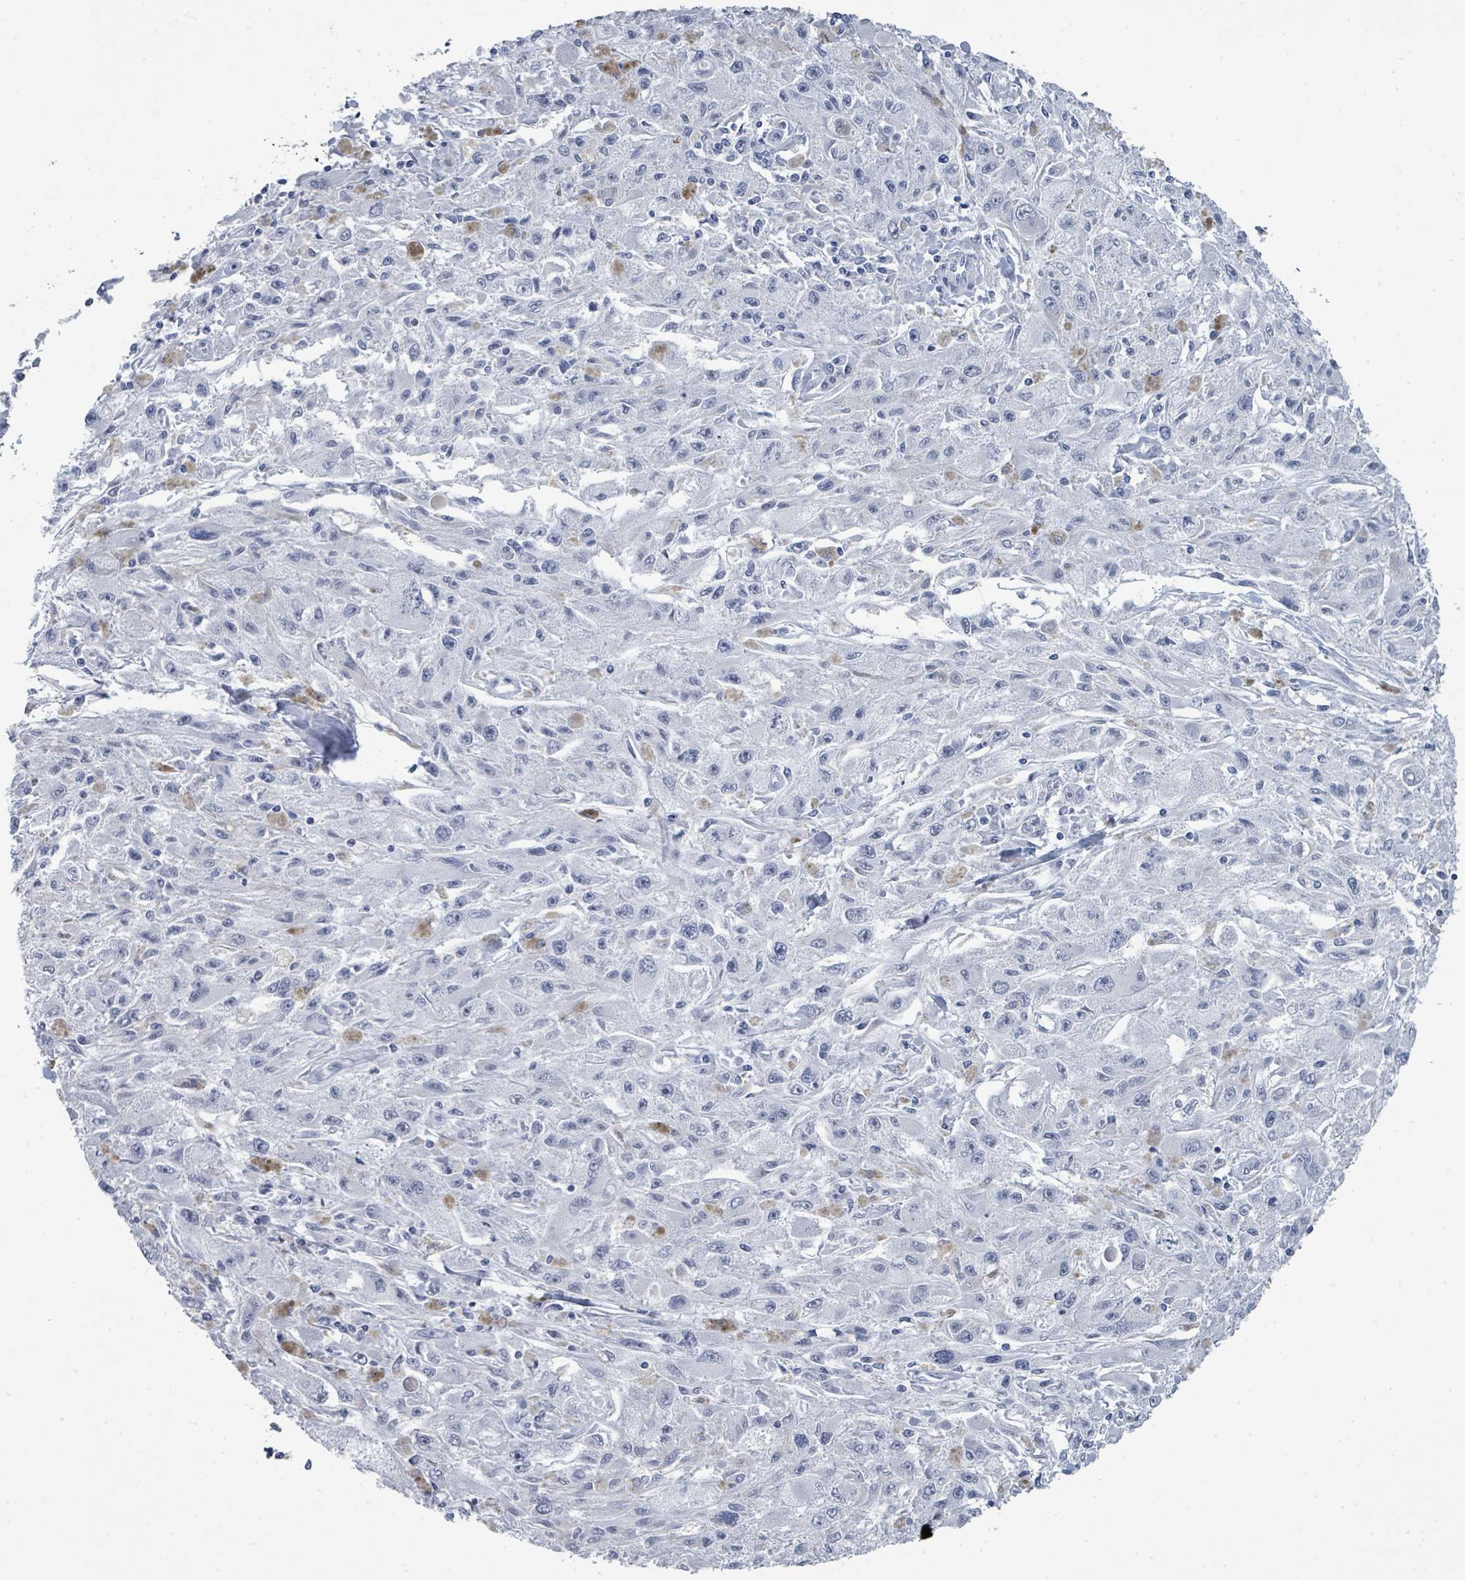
{"staining": {"intensity": "negative", "quantity": "none", "location": "none"}, "tissue": "melanoma", "cell_type": "Tumor cells", "image_type": "cancer", "snomed": [{"axis": "morphology", "description": "Malignant melanoma, Metastatic site"}, {"axis": "topography", "description": "Skin"}], "caption": "IHC image of neoplastic tissue: malignant melanoma (metastatic site) stained with DAB (3,3'-diaminobenzidine) reveals no significant protein staining in tumor cells.", "gene": "CT45A5", "patient": {"sex": "male", "age": 53}}